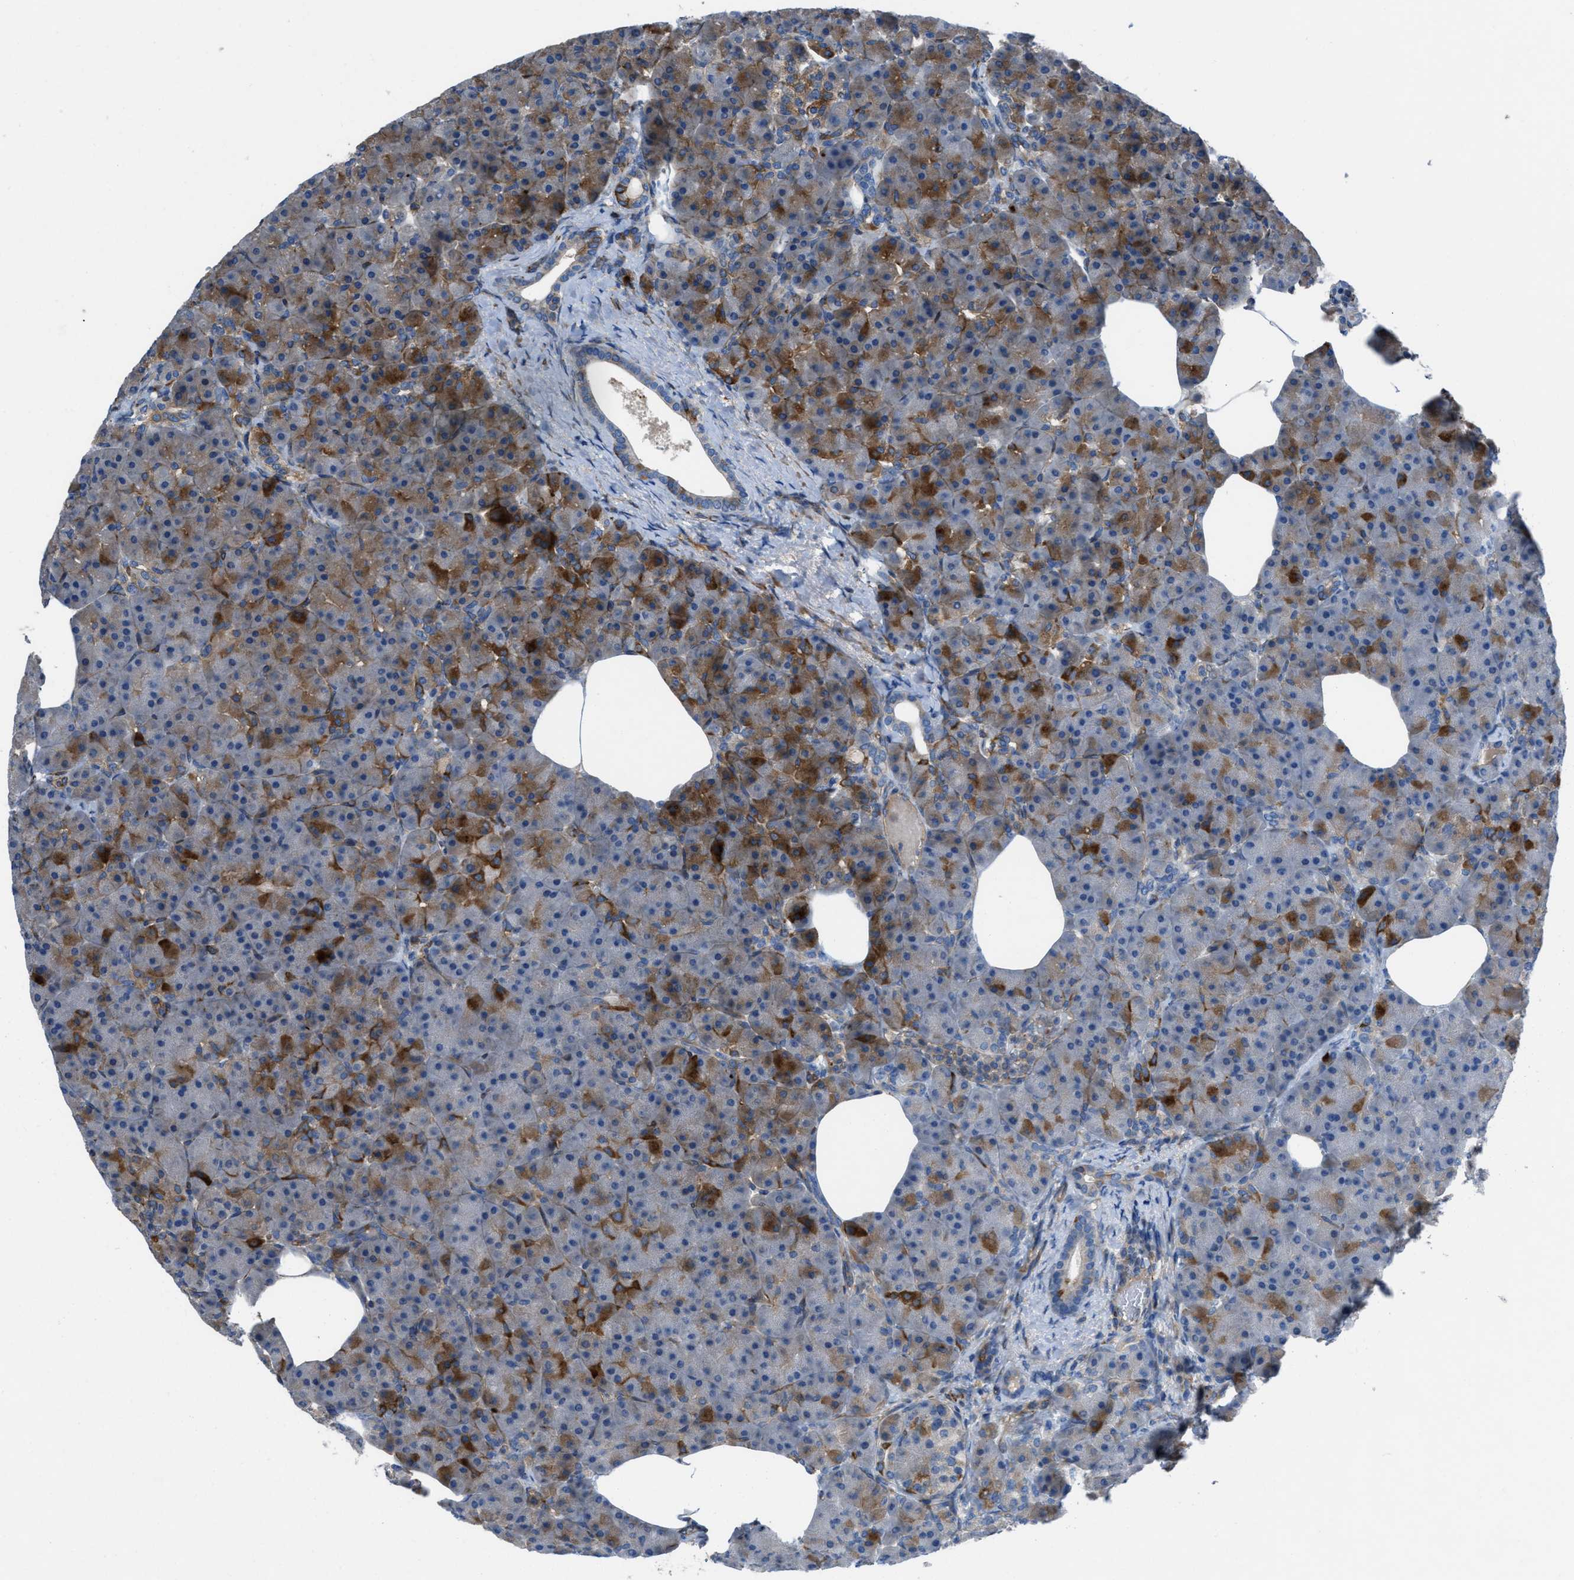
{"staining": {"intensity": "strong", "quantity": "<25%", "location": "cytoplasmic/membranous"}, "tissue": "pancreas", "cell_type": "Exocrine glandular cells", "image_type": "normal", "snomed": [{"axis": "morphology", "description": "Normal tissue, NOS"}, {"axis": "topography", "description": "Pancreas"}], "caption": "Protein staining demonstrates strong cytoplasmic/membranous staining in approximately <25% of exocrine glandular cells in unremarkable pancreas.", "gene": "SLC6A9", "patient": {"sex": "female", "age": 70}}